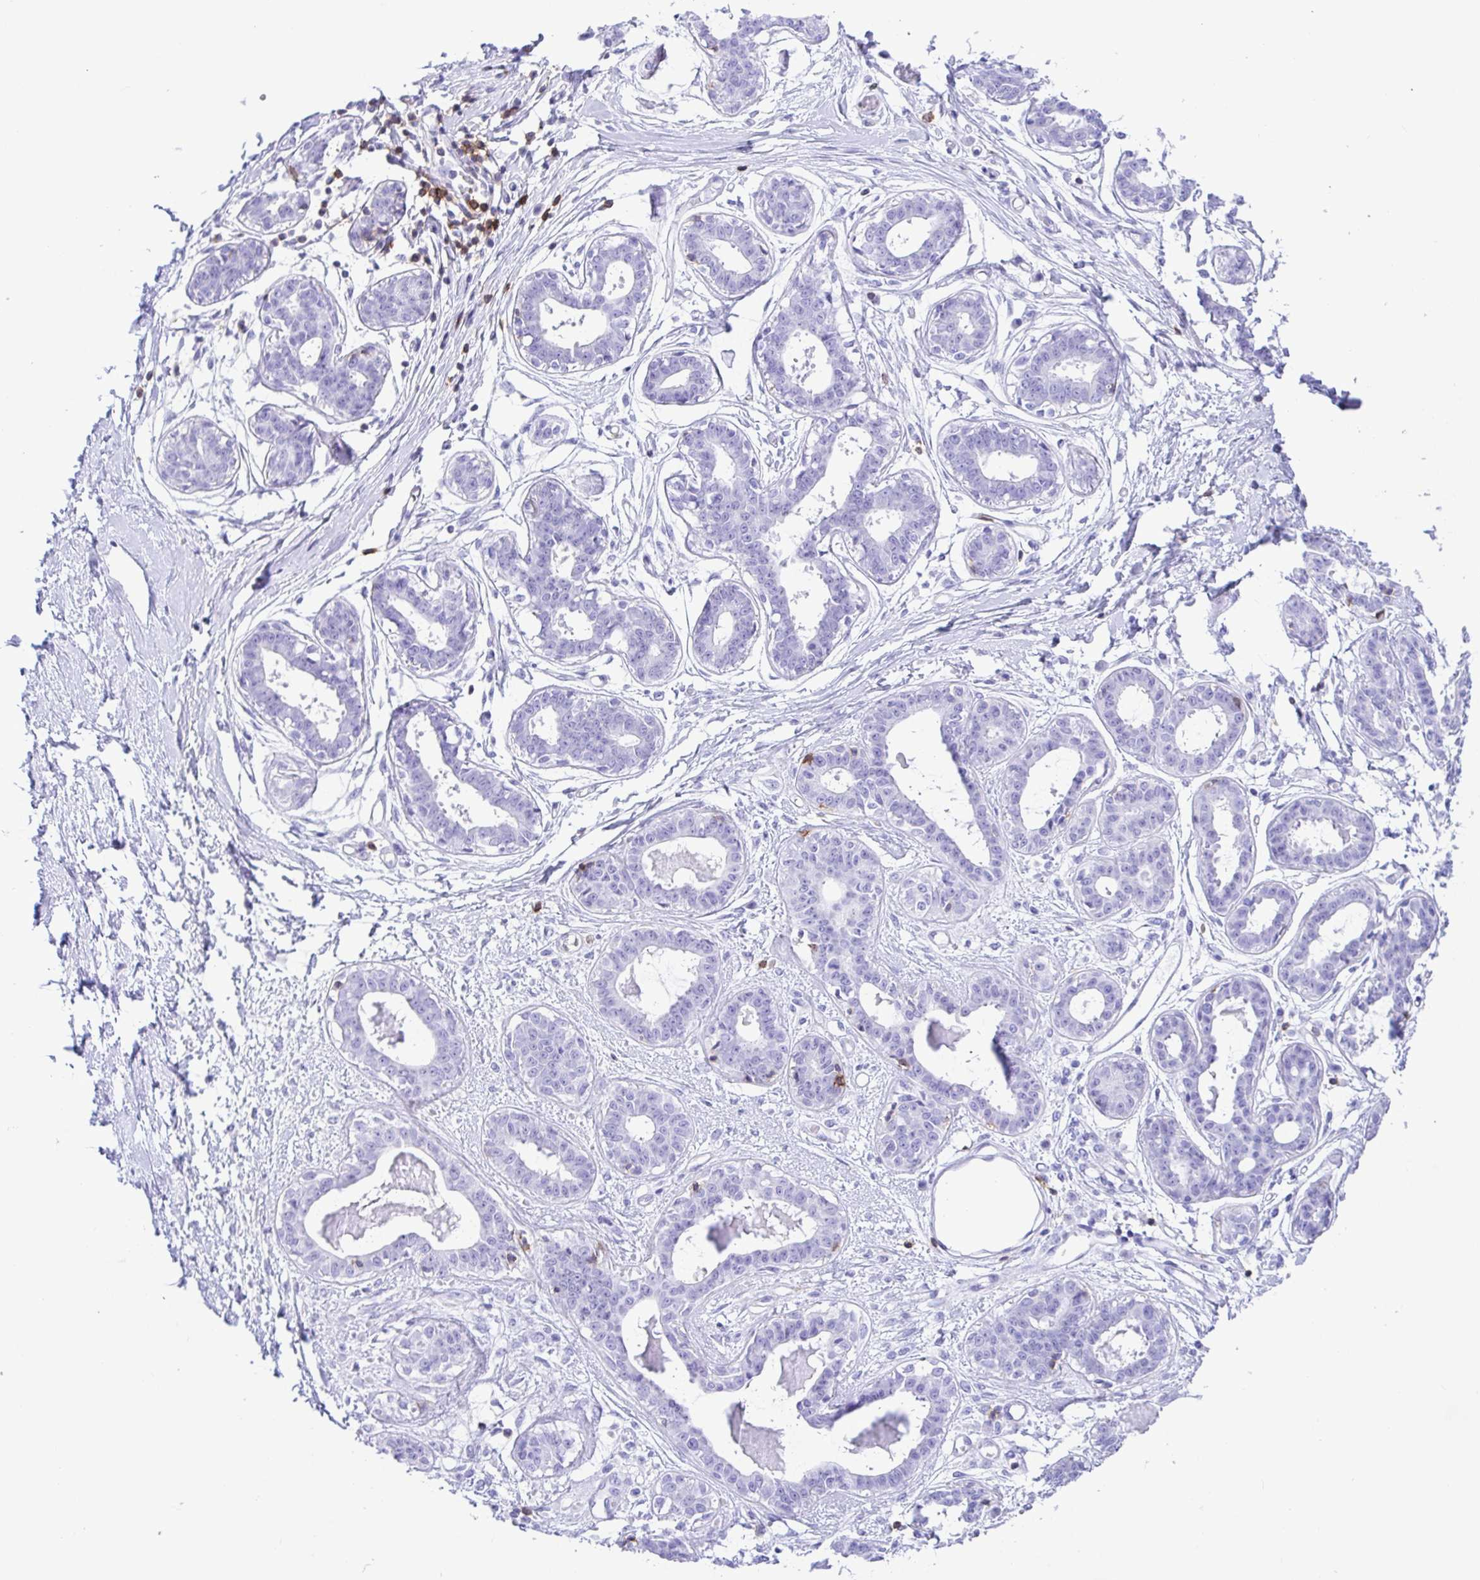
{"staining": {"intensity": "negative", "quantity": "none", "location": "none"}, "tissue": "breast", "cell_type": "Adipocytes", "image_type": "normal", "snomed": [{"axis": "morphology", "description": "Normal tissue, NOS"}, {"axis": "topography", "description": "Breast"}], "caption": "Micrograph shows no protein staining in adipocytes of normal breast.", "gene": "CD5", "patient": {"sex": "female", "age": 45}}